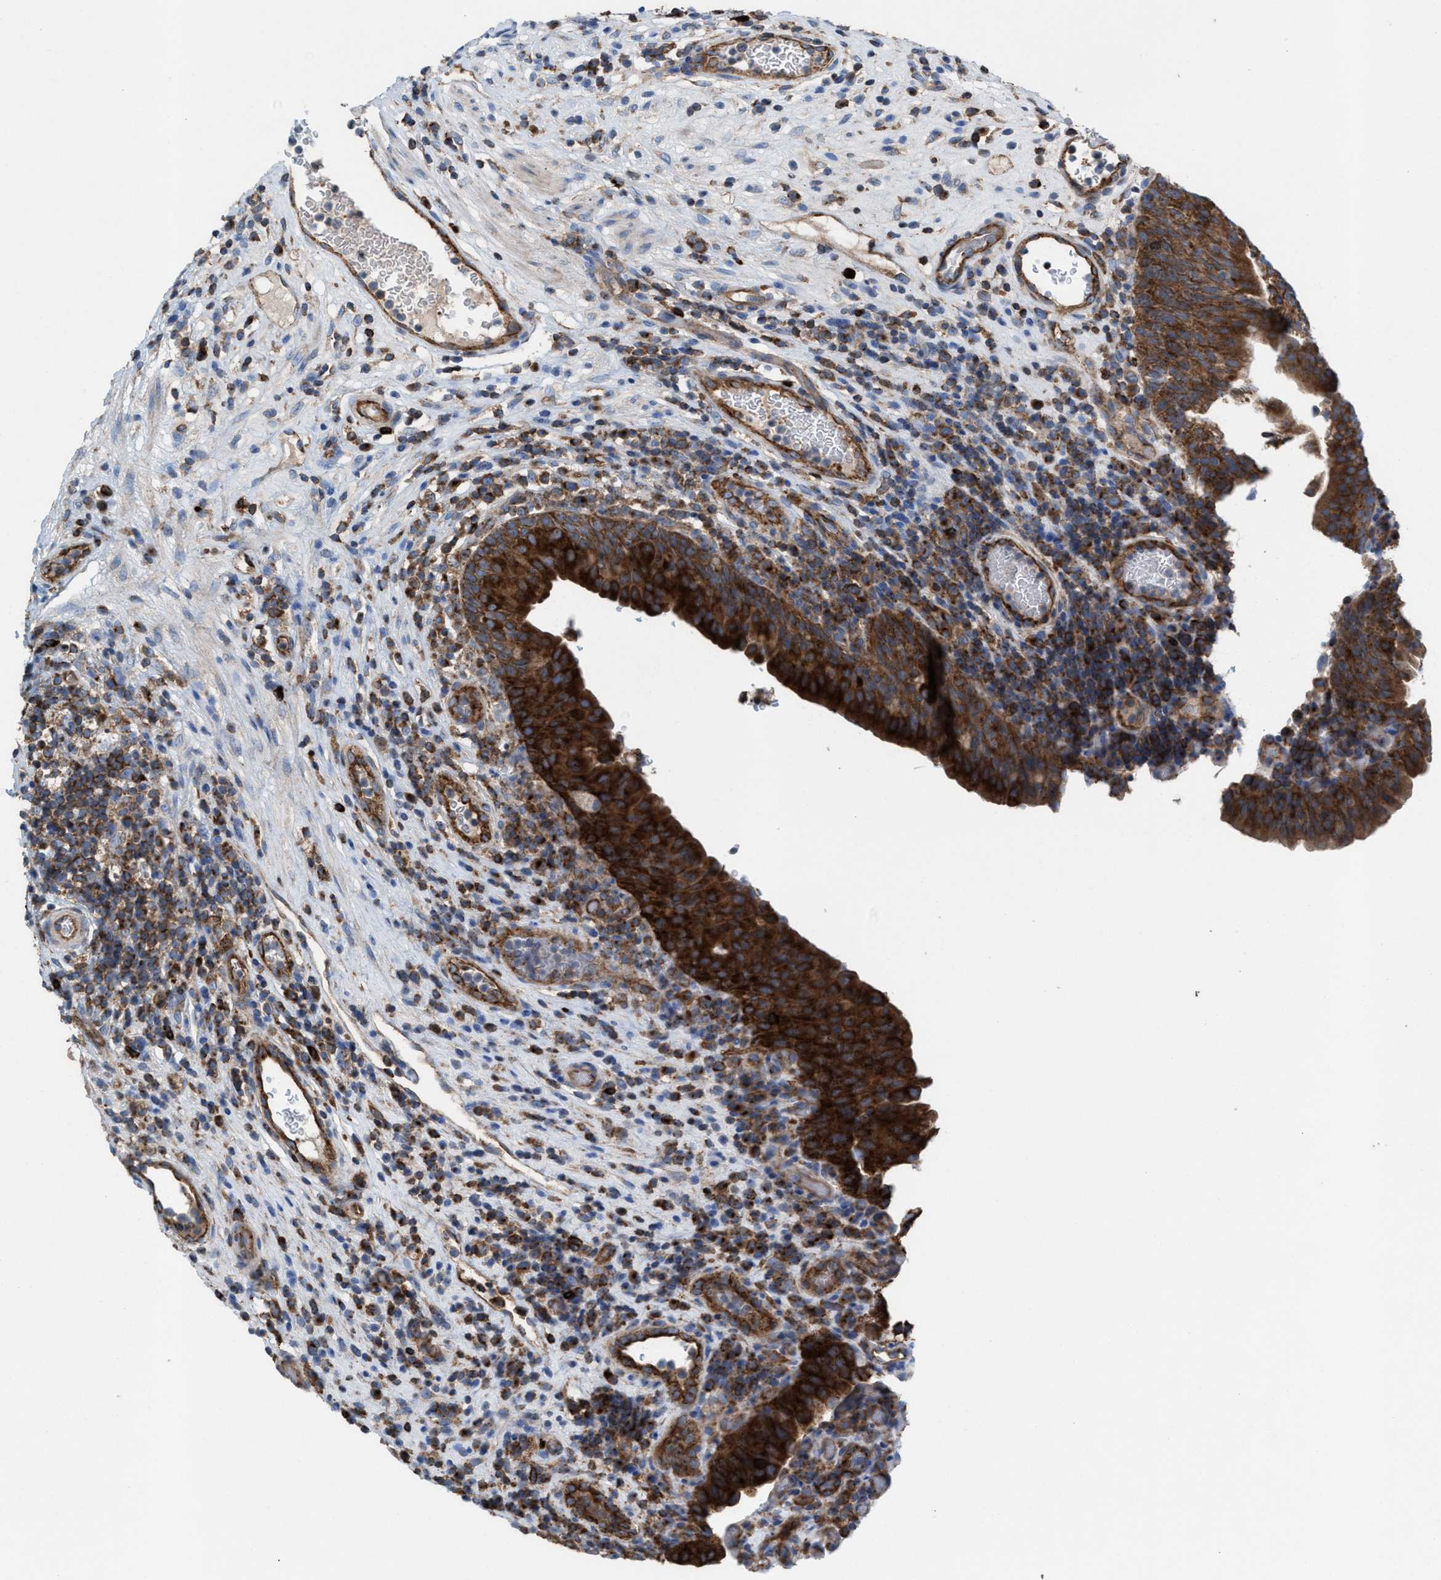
{"staining": {"intensity": "strong", "quantity": ">75%", "location": "cytoplasmic/membranous"}, "tissue": "urothelial cancer", "cell_type": "Tumor cells", "image_type": "cancer", "snomed": [{"axis": "morphology", "description": "Urothelial carcinoma, High grade"}, {"axis": "topography", "description": "Urinary bladder"}], "caption": "Urothelial cancer stained for a protein (brown) displays strong cytoplasmic/membranous positive expression in about >75% of tumor cells.", "gene": "NYAP1", "patient": {"sex": "male", "age": 74}}